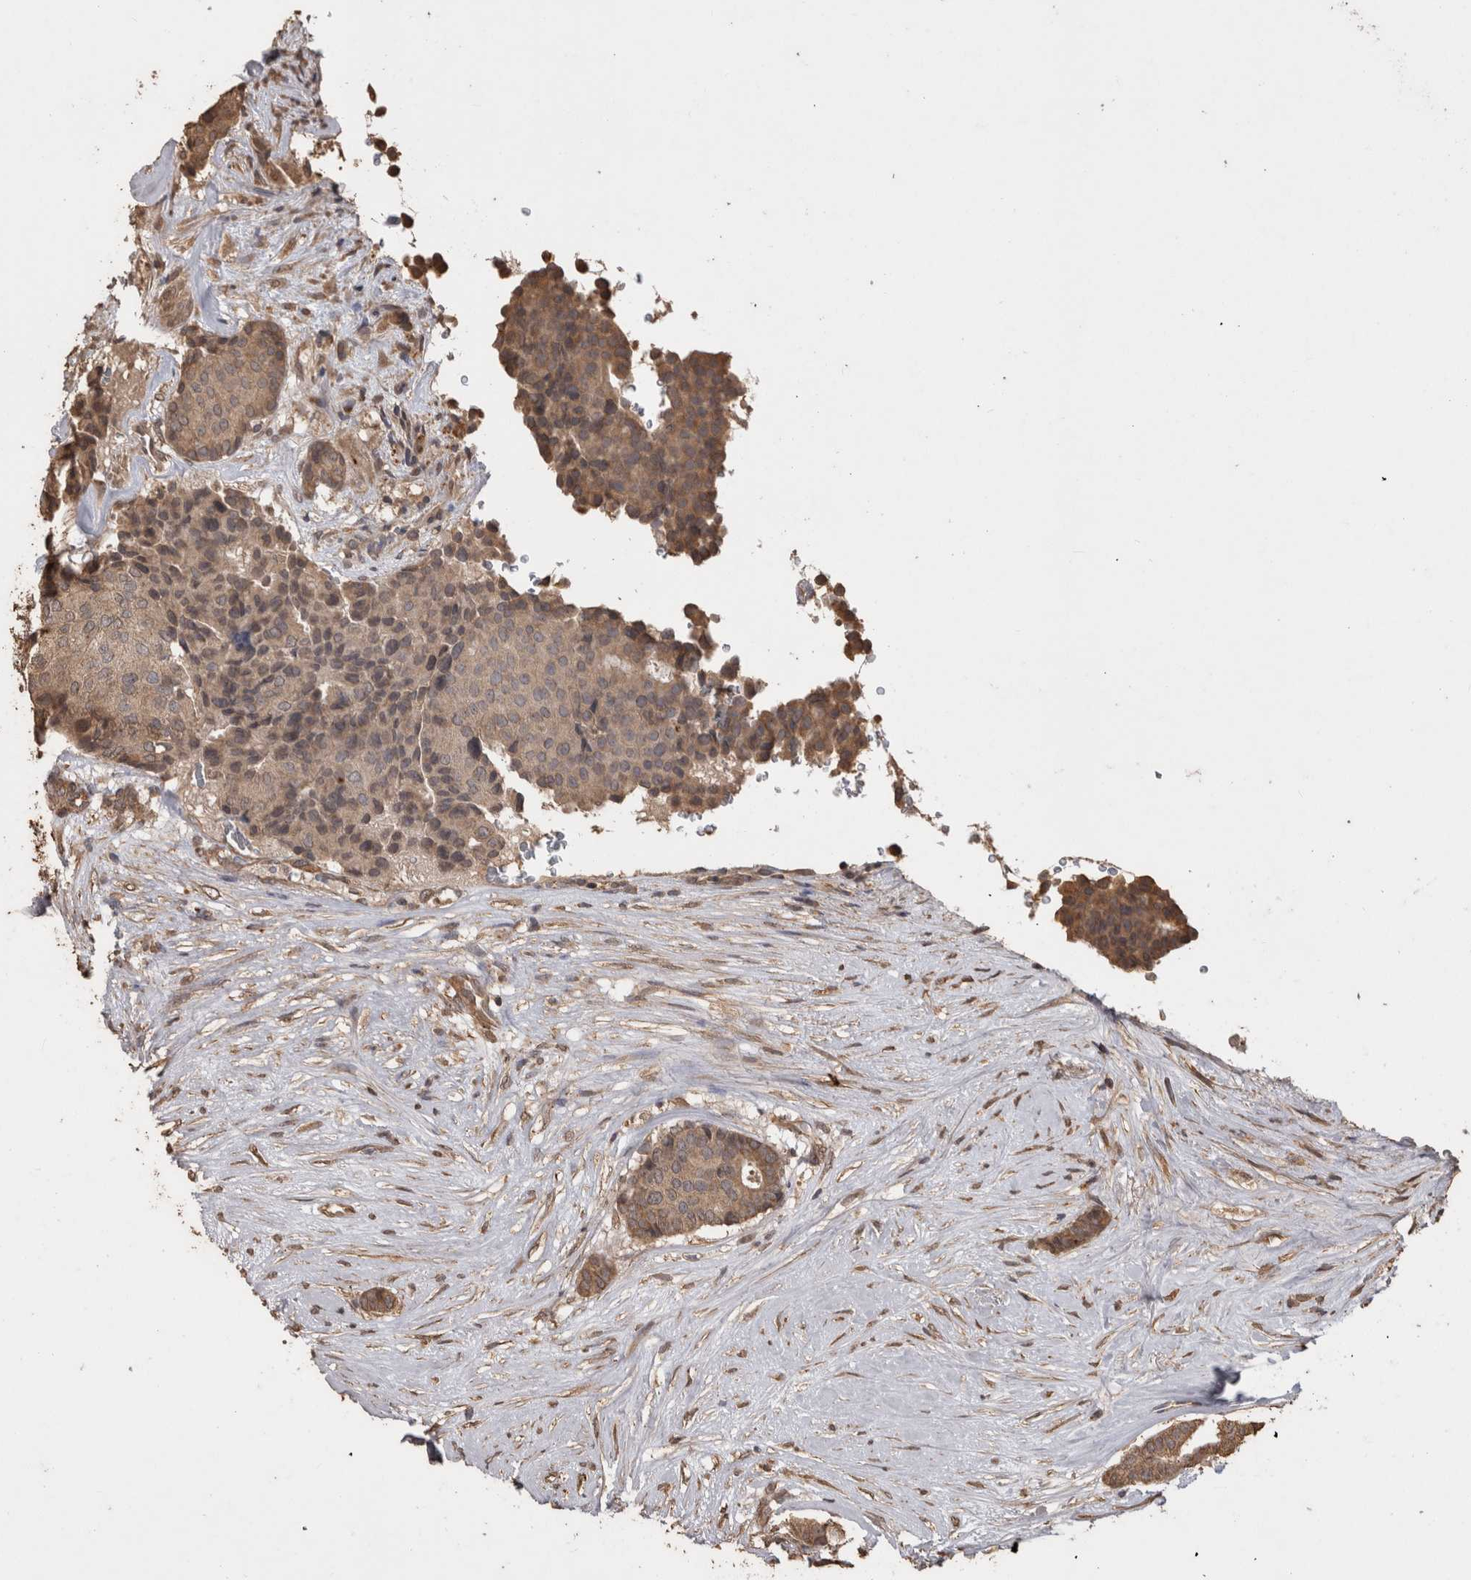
{"staining": {"intensity": "moderate", "quantity": ">75%", "location": "cytoplasmic/membranous"}, "tissue": "breast cancer", "cell_type": "Tumor cells", "image_type": "cancer", "snomed": [{"axis": "morphology", "description": "Duct carcinoma"}, {"axis": "topography", "description": "Breast"}], "caption": "Protein expression analysis of breast cancer (intraductal carcinoma) reveals moderate cytoplasmic/membranous positivity in approximately >75% of tumor cells.", "gene": "SOCS5", "patient": {"sex": "female", "age": 75}}